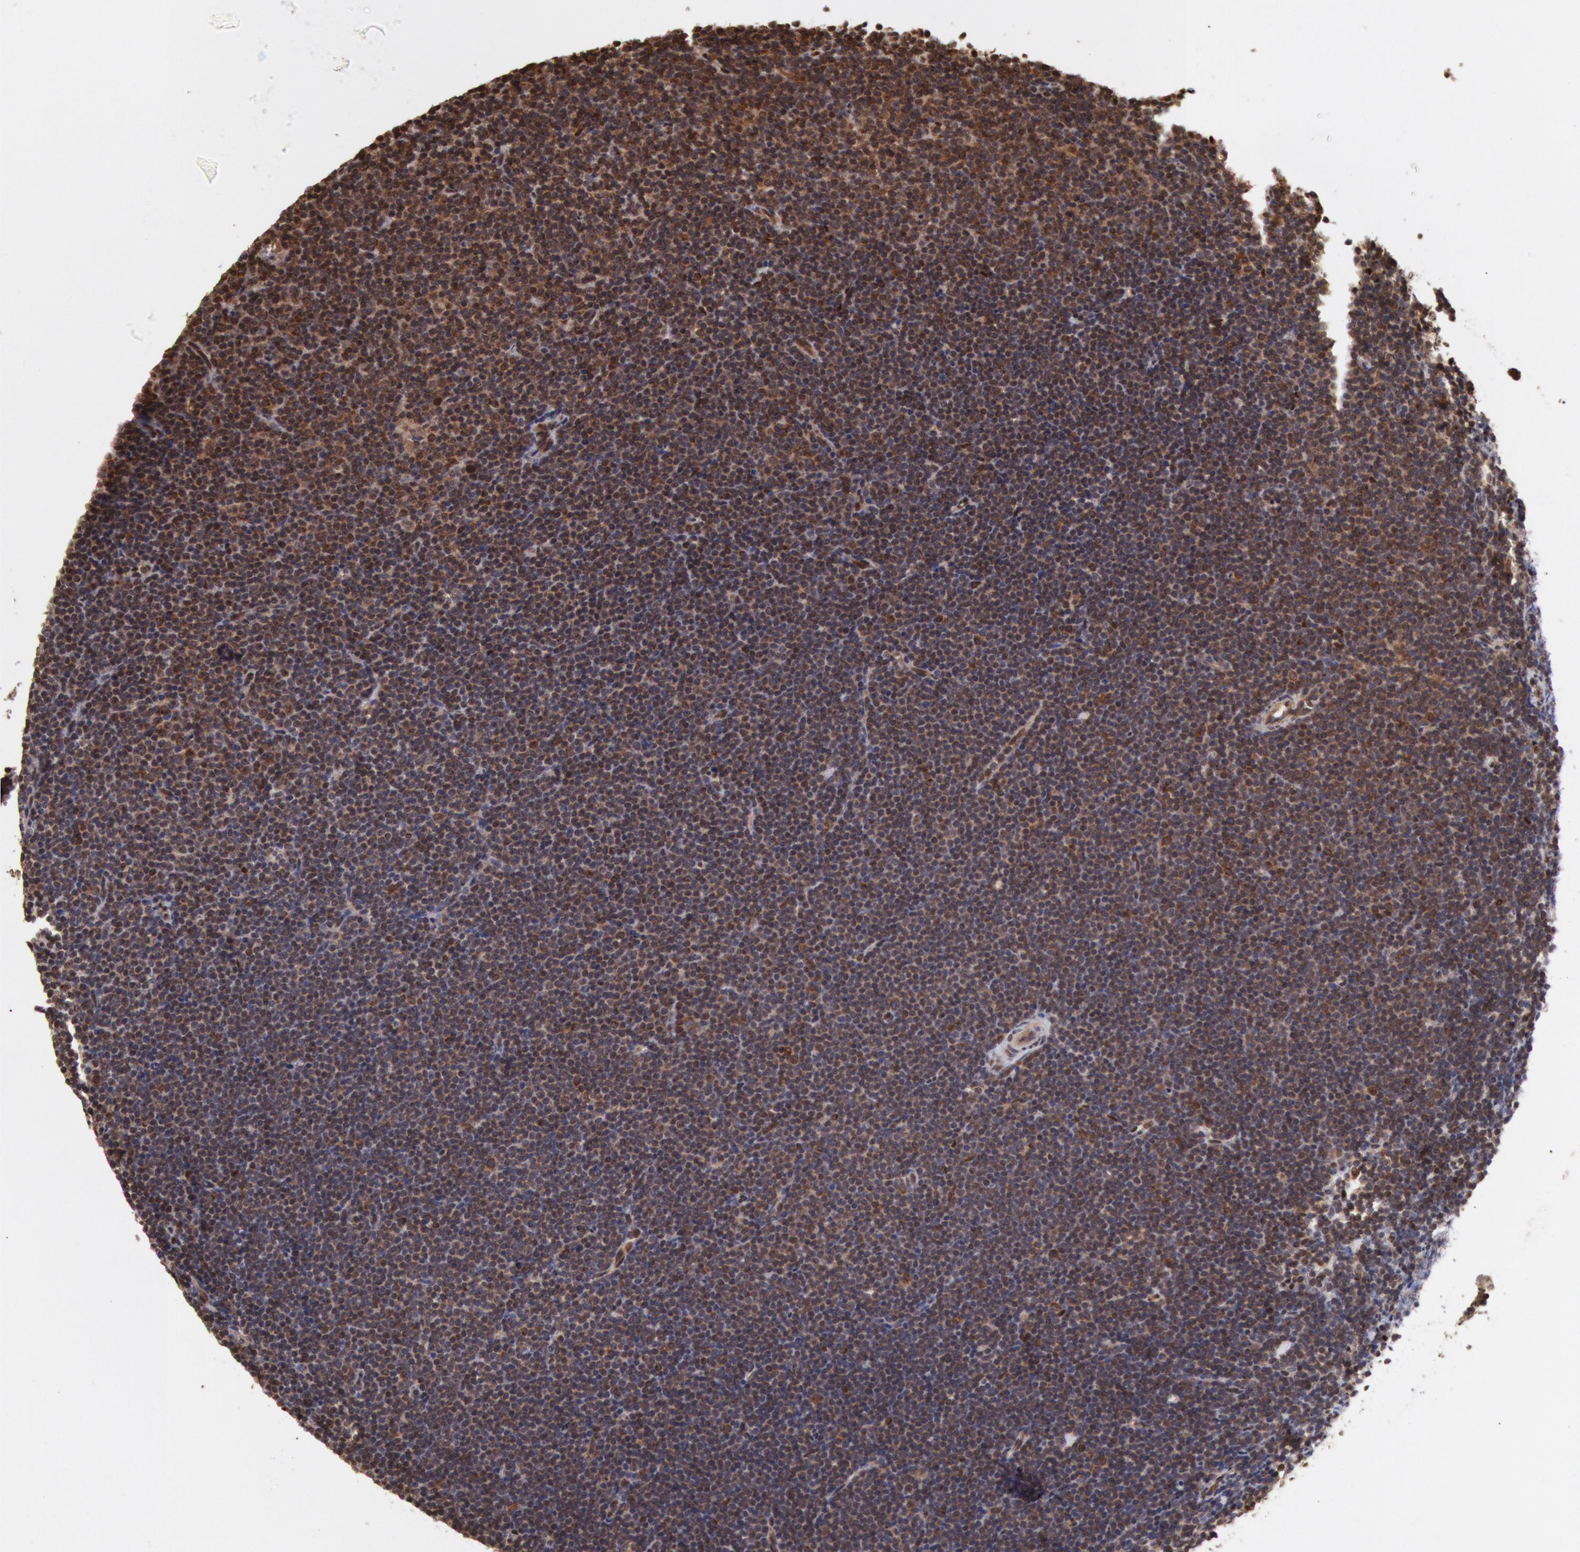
{"staining": {"intensity": "moderate", "quantity": "25%-75%", "location": "cytoplasmic/membranous"}, "tissue": "lymphoma", "cell_type": "Tumor cells", "image_type": "cancer", "snomed": [{"axis": "morphology", "description": "Malignant lymphoma, non-Hodgkin's type, Low grade"}, {"axis": "topography", "description": "Lymph node"}], "caption": "Protein expression analysis of human lymphoma reveals moderate cytoplasmic/membranous expression in about 25%-75% of tumor cells.", "gene": "STX17", "patient": {"sex": "female", "age": 69}}